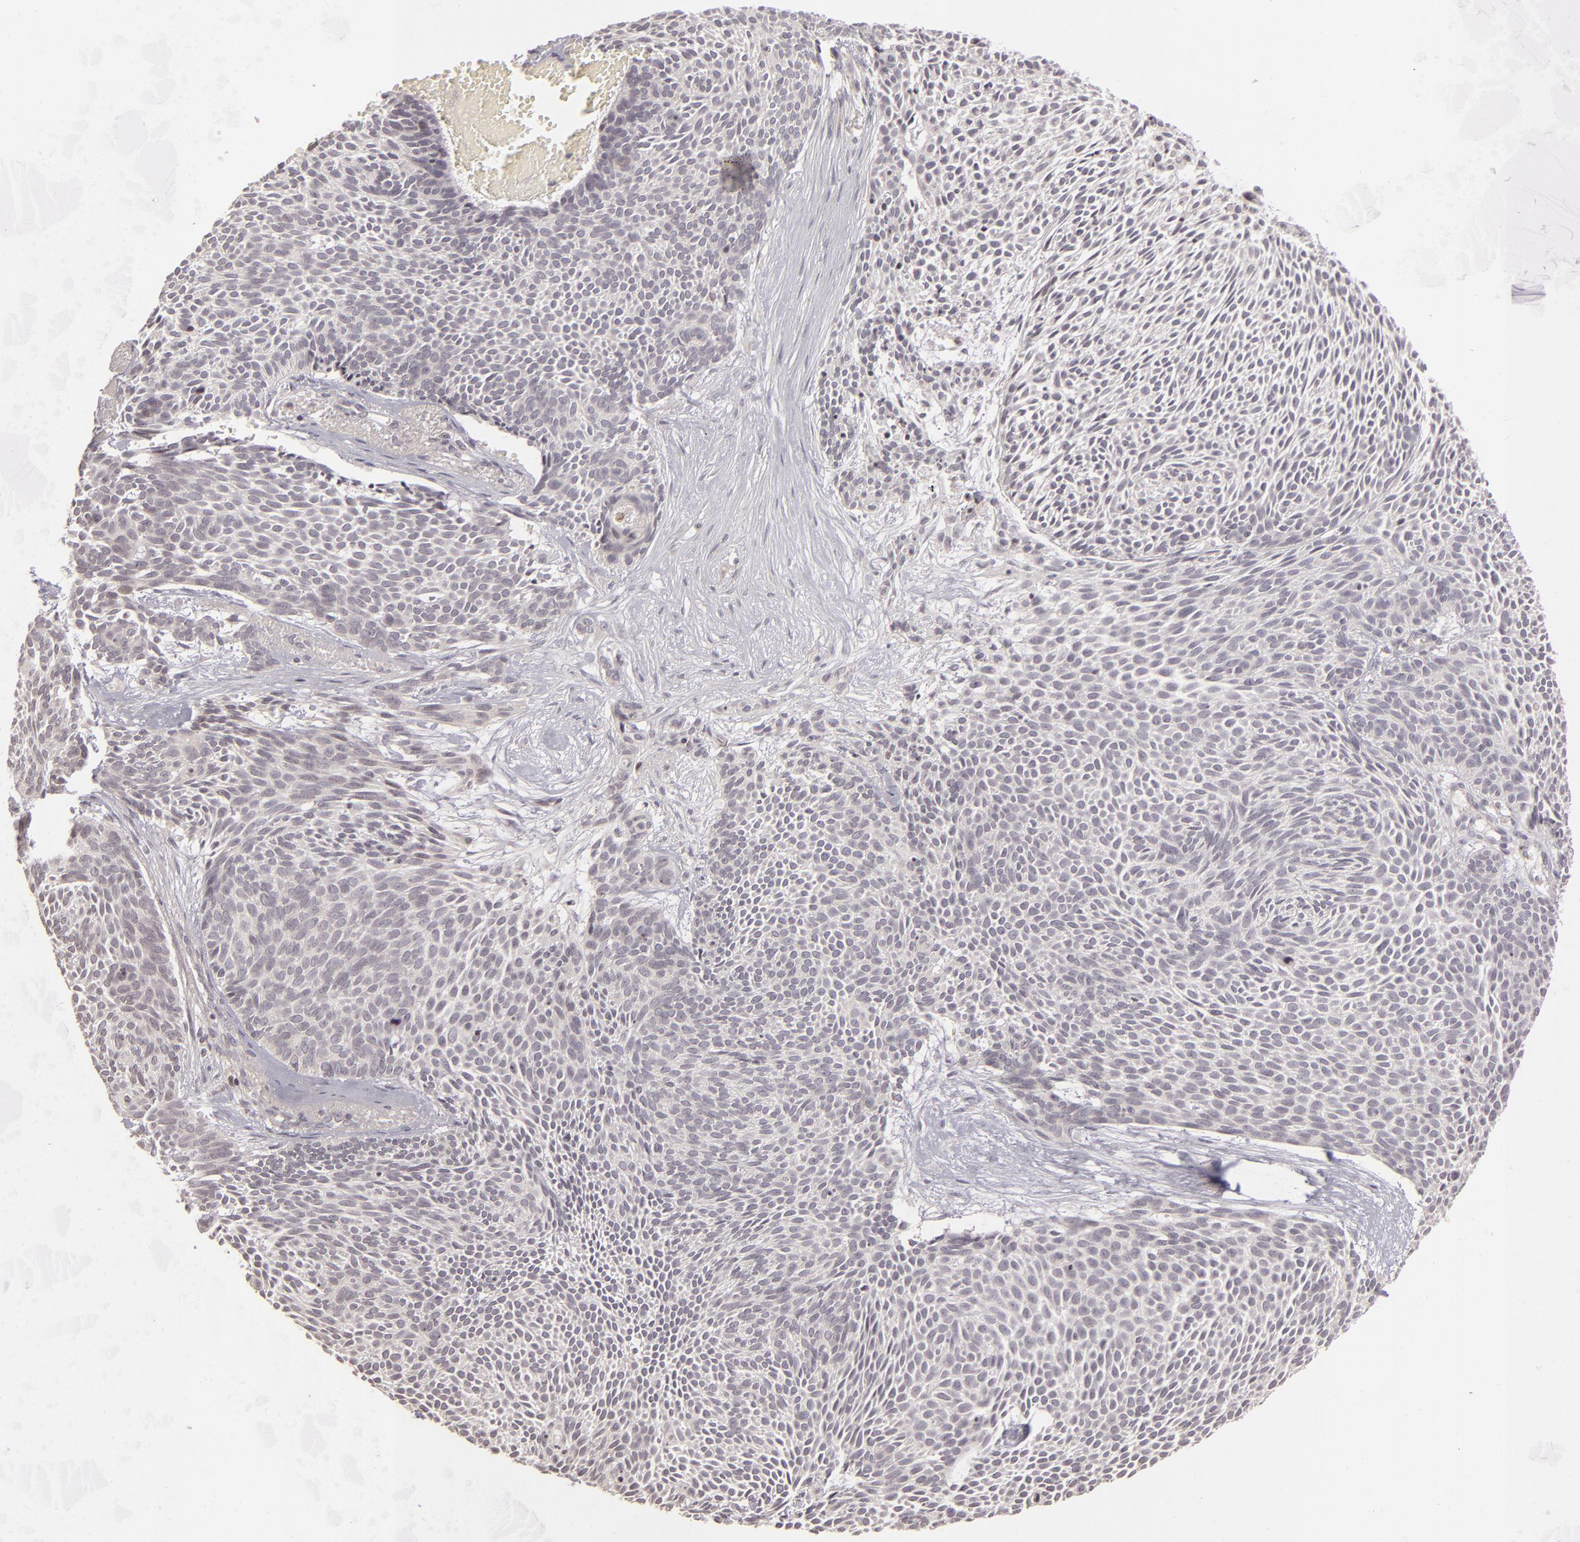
{"staining": {"intensity": "negative", "quantity": "none", "location": "none"}, "tissue": "skin cancer", "cell_type": "Tumor cells", "image_type": "cancer", "snomed": [{"axis": "morphology", "description": "Basal cell carcinoma"}, {"axis": "topography", "description": "Skin"}], "caption": "Tumor cells are negative for brown protein staining in skin cancer (basal cell carcinoma).", "gene": "AKAP6", "patient": {"sex": "male", "age": 84}}